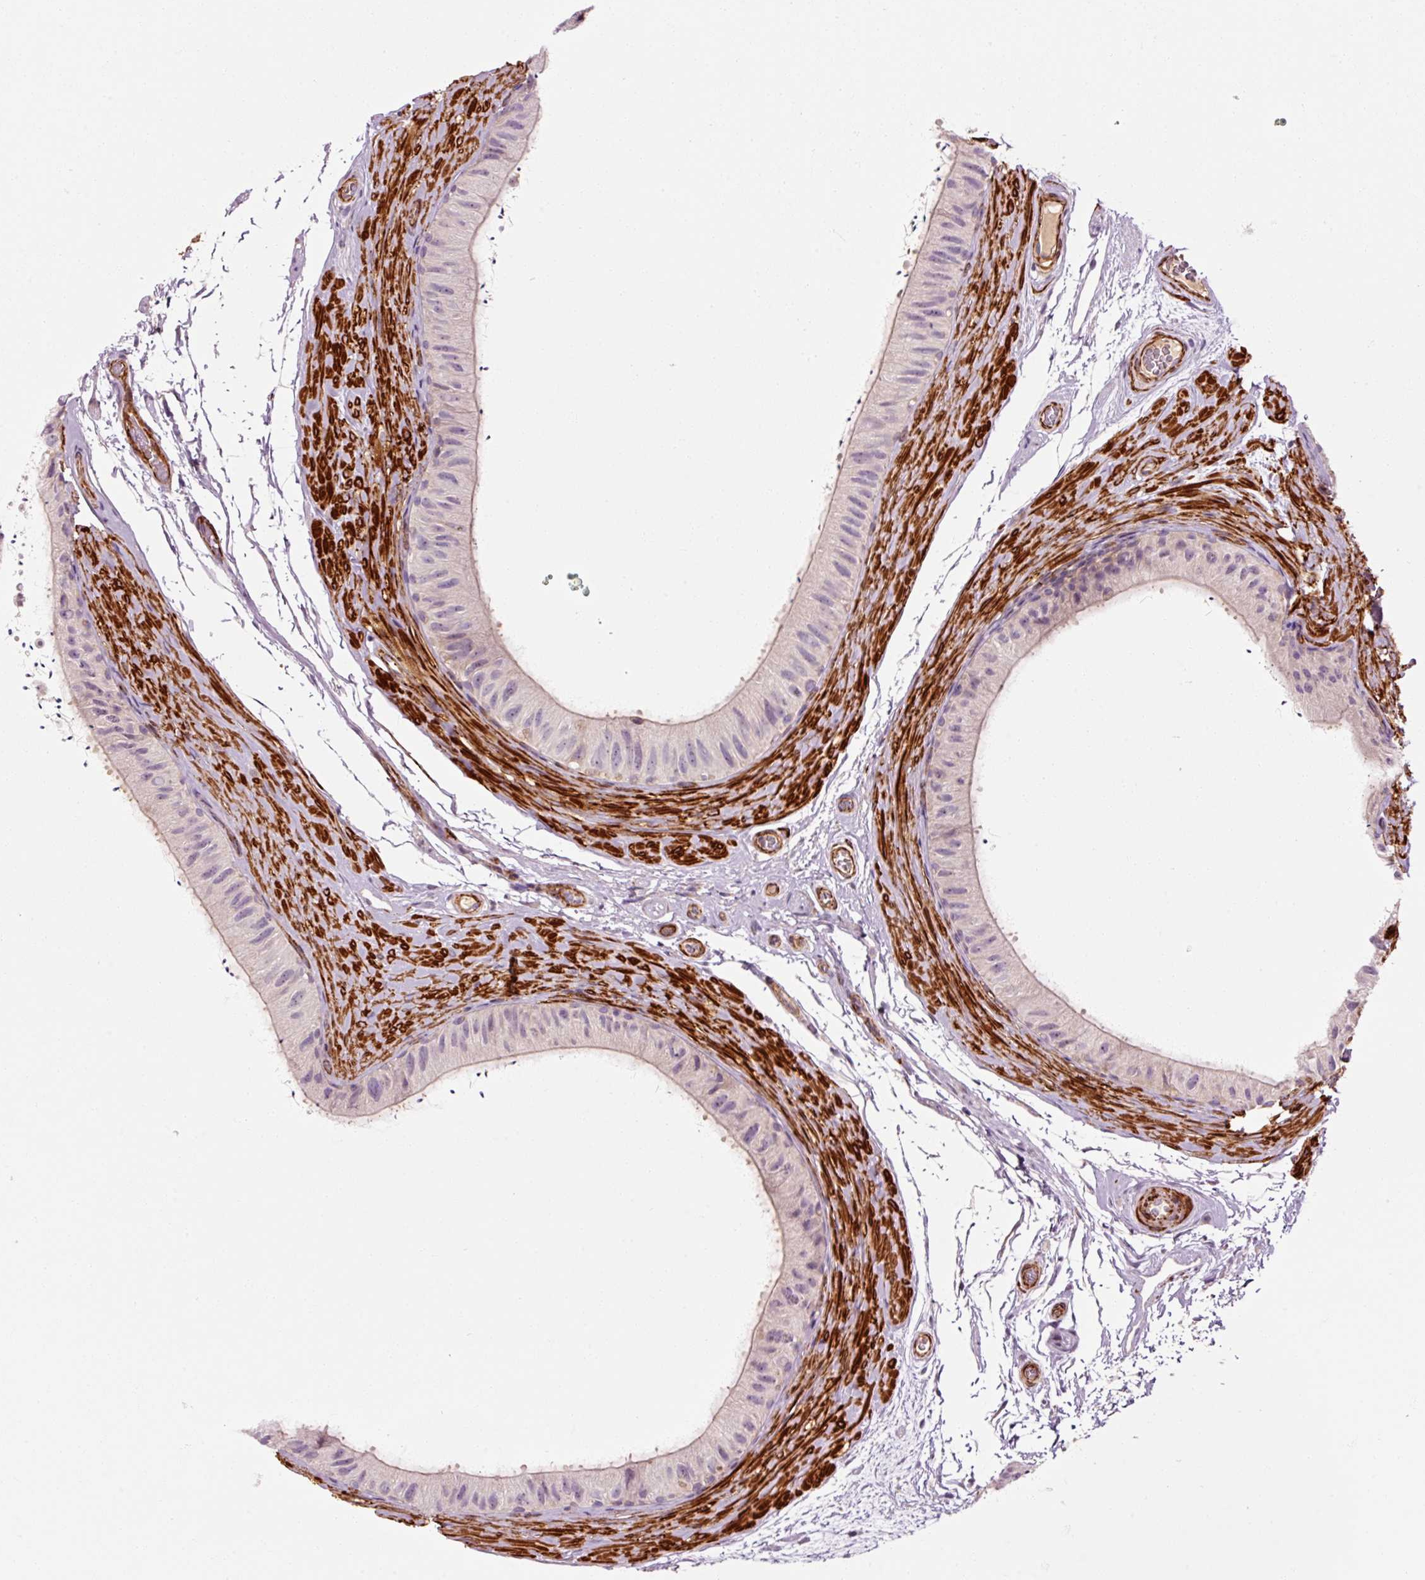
{"staining": {"intensity": "weak", "quantity": "<25%", "location": "cytoplasmic/membranous"}, "tissue": "epididymis", "cell_type": "Glandular cells", "image_type": "normal", "snomed": [{"axis": "morphology", "description": "Normal tissue, NOS"}, {"axis": "topography", "description": "Epididymis"}], "caption": "Immunohistochemistry micrograph of unremarkable epididymis stained for a protein (brown), which reveals no positivity in glandular cells.", "gene": "ANKRD20A1", "patient": {"sex": "male", "age": 55}}